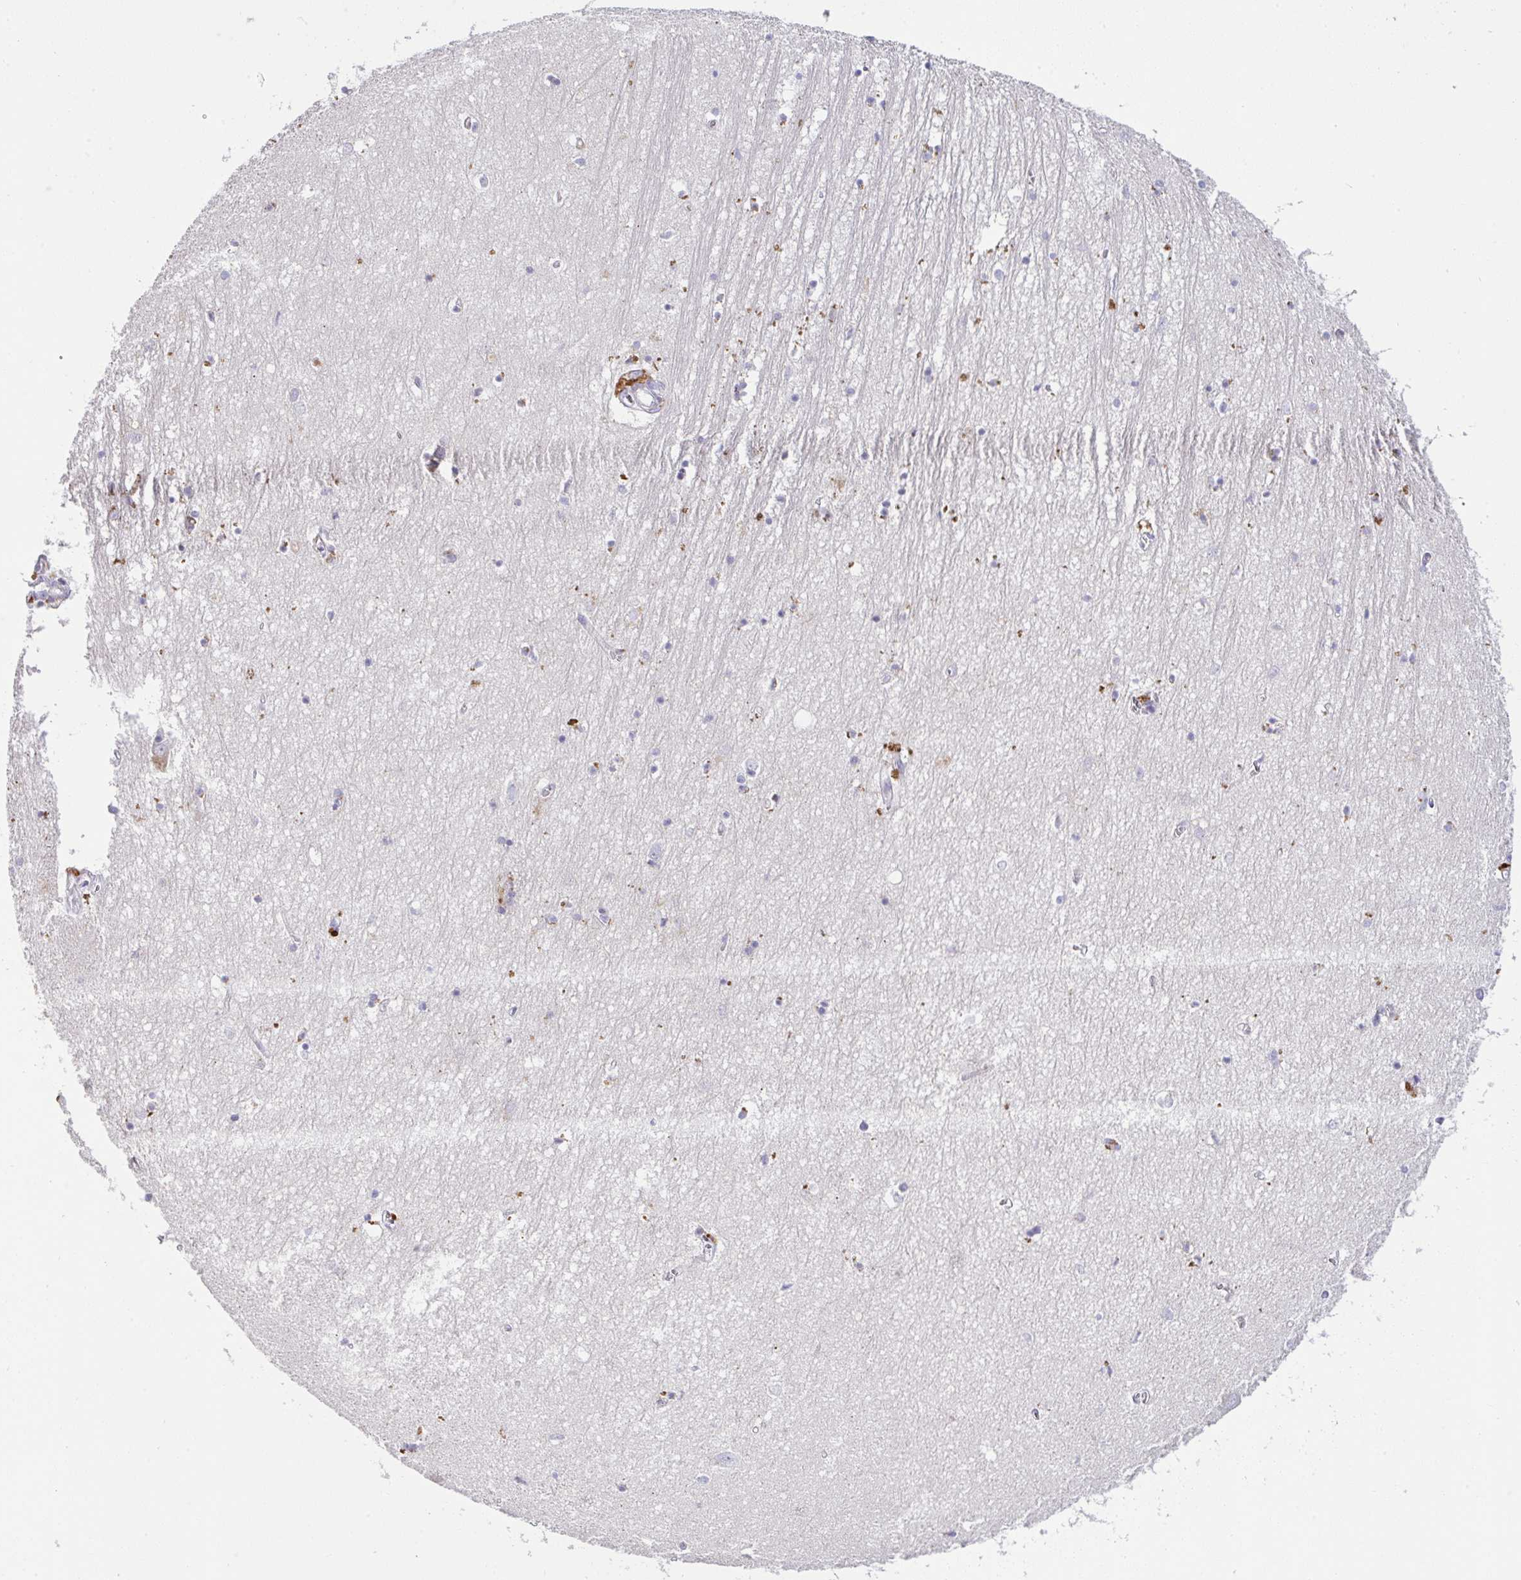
{"staining": {"intensity": "negative", "quantity": "none", "location": "none"}, "tissue": "hippocampus", "cell_type": "Glial cells", "image_type": "normal", "snomed": [{"axis": "morphology", "description": "Normal tissue, NOS"}, {"axis": "topography", "description": "Hippocampus"}], "caption": "Immunohistochemical staining of unremarkable human hippocampus reveals no significant staining in glial cells. (DAB immunohistochemistry (IHC), high magnification).", "gene": "EPN3", "patient": {"sex": "female", "age": 64}}